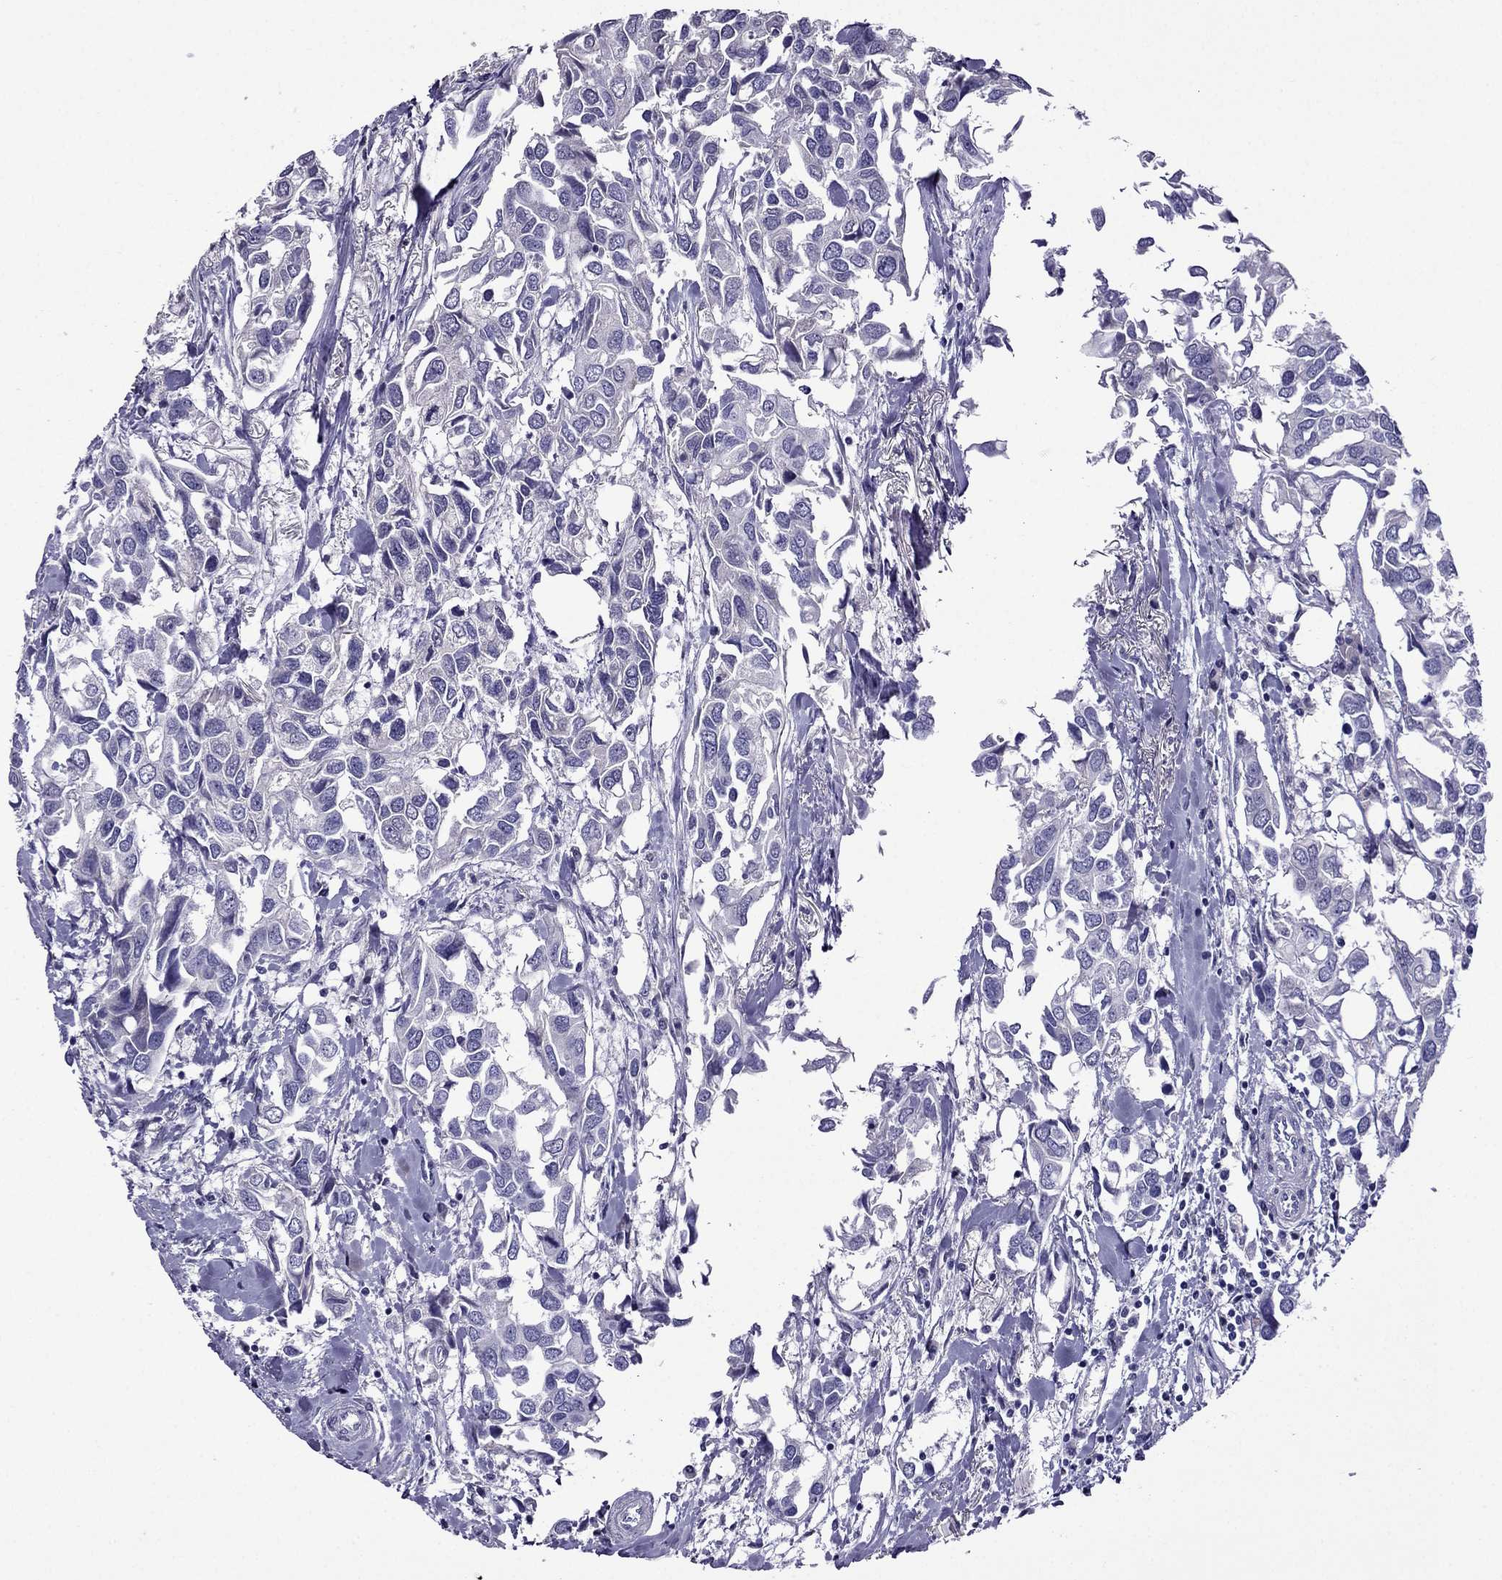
{"staining": {"intensity": "negative", "quantity": "none", "location": "none"}, "tissue": "breast cancer", "cell_type": "Tumor cells", "image_type": "cancer", "snomed": [{"axis": "morphology", "description": "Duct carcinoma"}, {"axis": "topography", "description": "Breast"}], "caption": "Immunohistochemistry micrograph of neoplastic tissue: human infiltrating ductal carcinoma (breast) stained with DAB (3,3'-diaminobenzidine) reveals no significant protein expression in tumor cells.", "gene": "SPTBN4", "patient": {"sex": "female", "age": 83}}